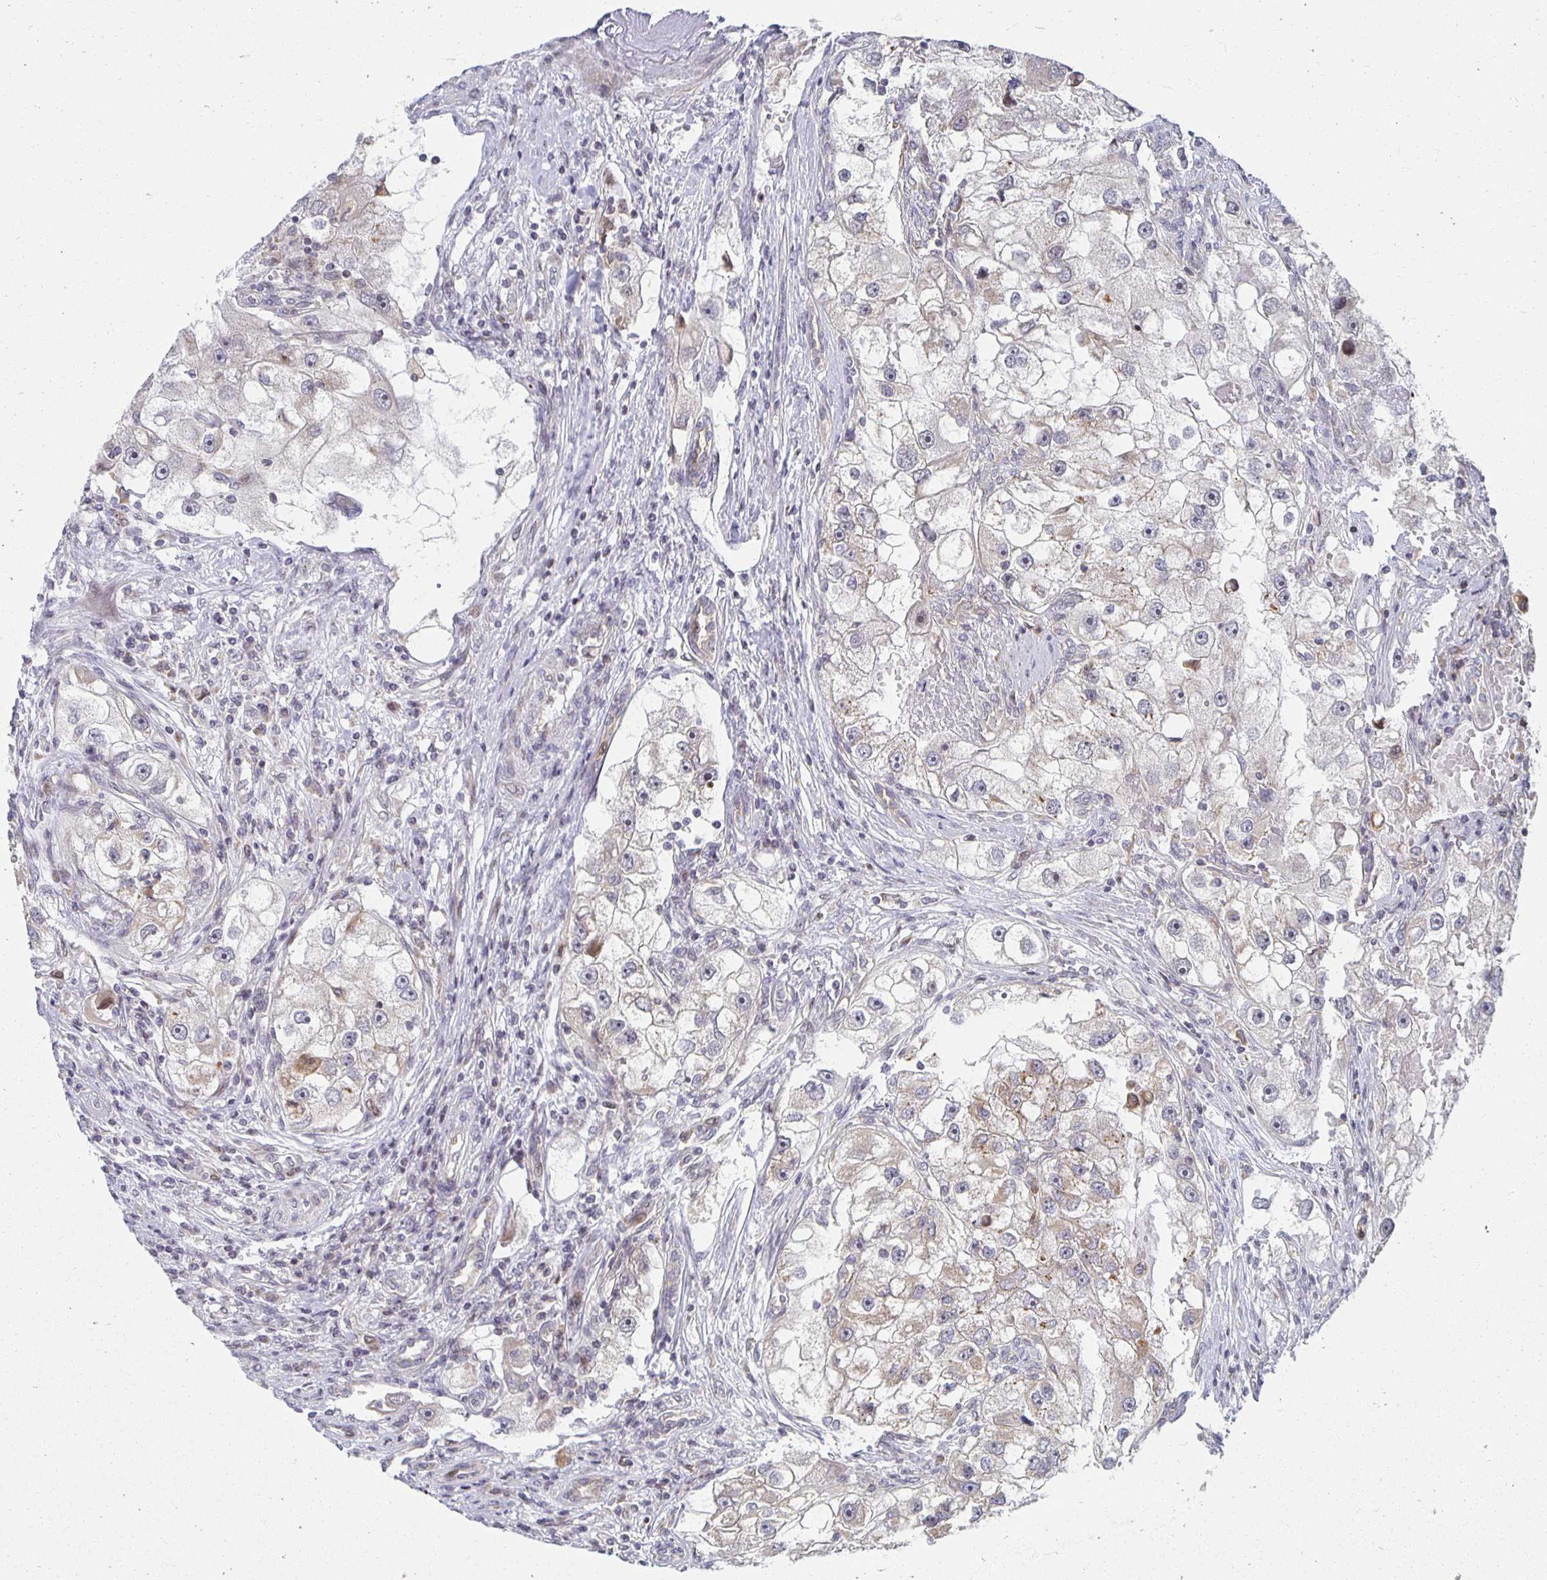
{"staining": {"intensity": "weak", "quantity": "25%-75%", "location": "cytoplasmic/membranous"}, "tissue": "renal cancer", "cell_type": "Tumor cells", "image_type": "cancer", "snomed": [{"axis": "morphology", "description": "Adenocarcinoma, NOS"}, {"axis": "topography", "description": "Kidney"}], "caption": "Immunohistochemical staining of human renal cancer (adenocarcinoma) exhibits low levels of weak cytoplasmic/membranous protein expression in about 25%-75% of tumor cells.", "gene": "HCFC1R1", "patient": {"sex": "male", "age": 63}}